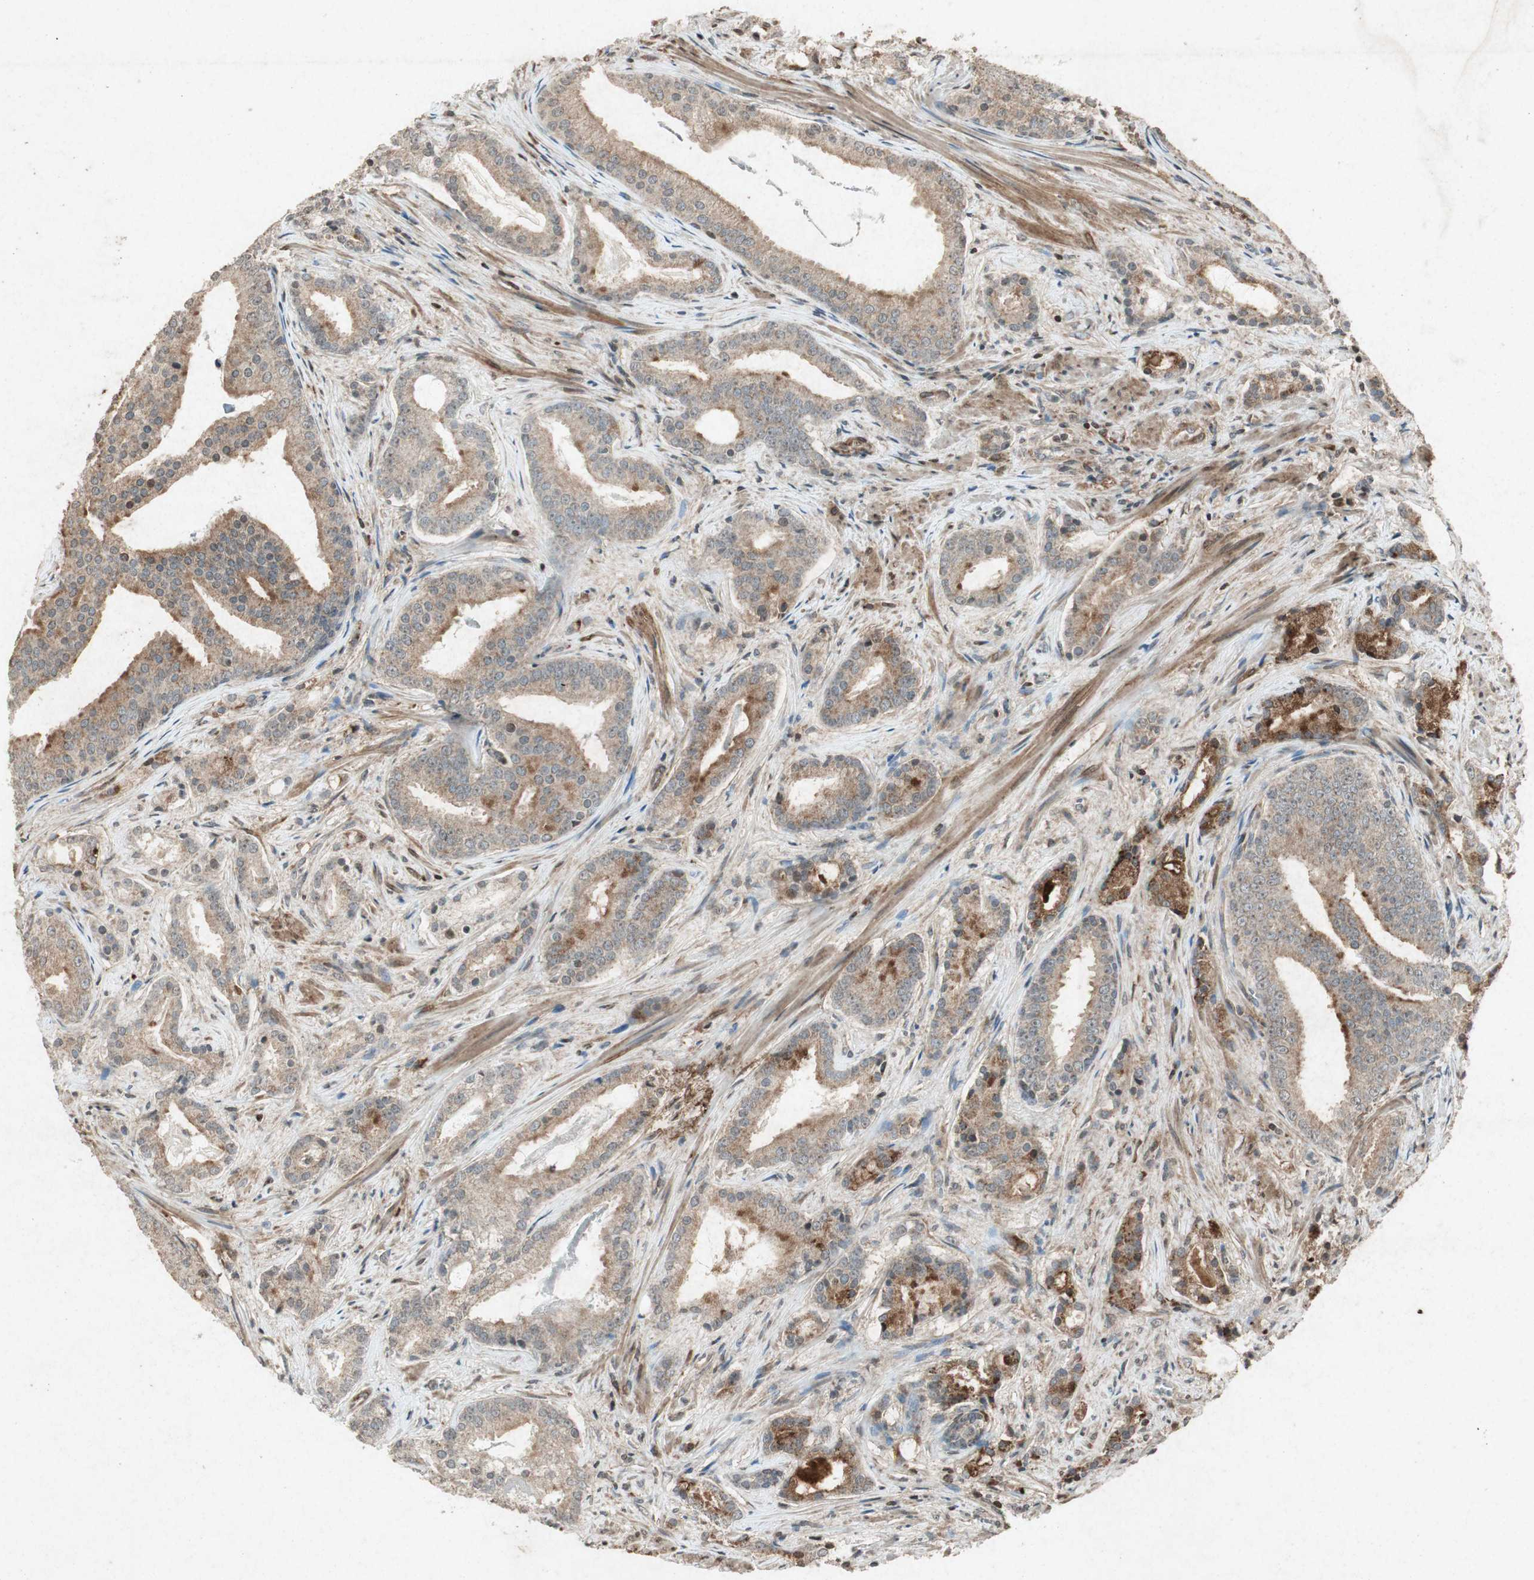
{"staining": {"intensity": "weak", "quantity": ">75%", "location": "cytoplasmic/membranous"}, "tissue": "prostate cancer", "cell_type": "Tumor cells", "image_type": "cancer", "snomed": [{"axis": "morphology", "description": "Adenocarcinoma, Low grade"}, {"axis": "topography", "description": "Prostate"}], "caption": "Human prostate adenocarcinoma (low-grade) stained with a protein marker exhibits weak staining in tumor cells.", "gene": "PRKG1", "patient": {"sex": "male", "age": 58}}